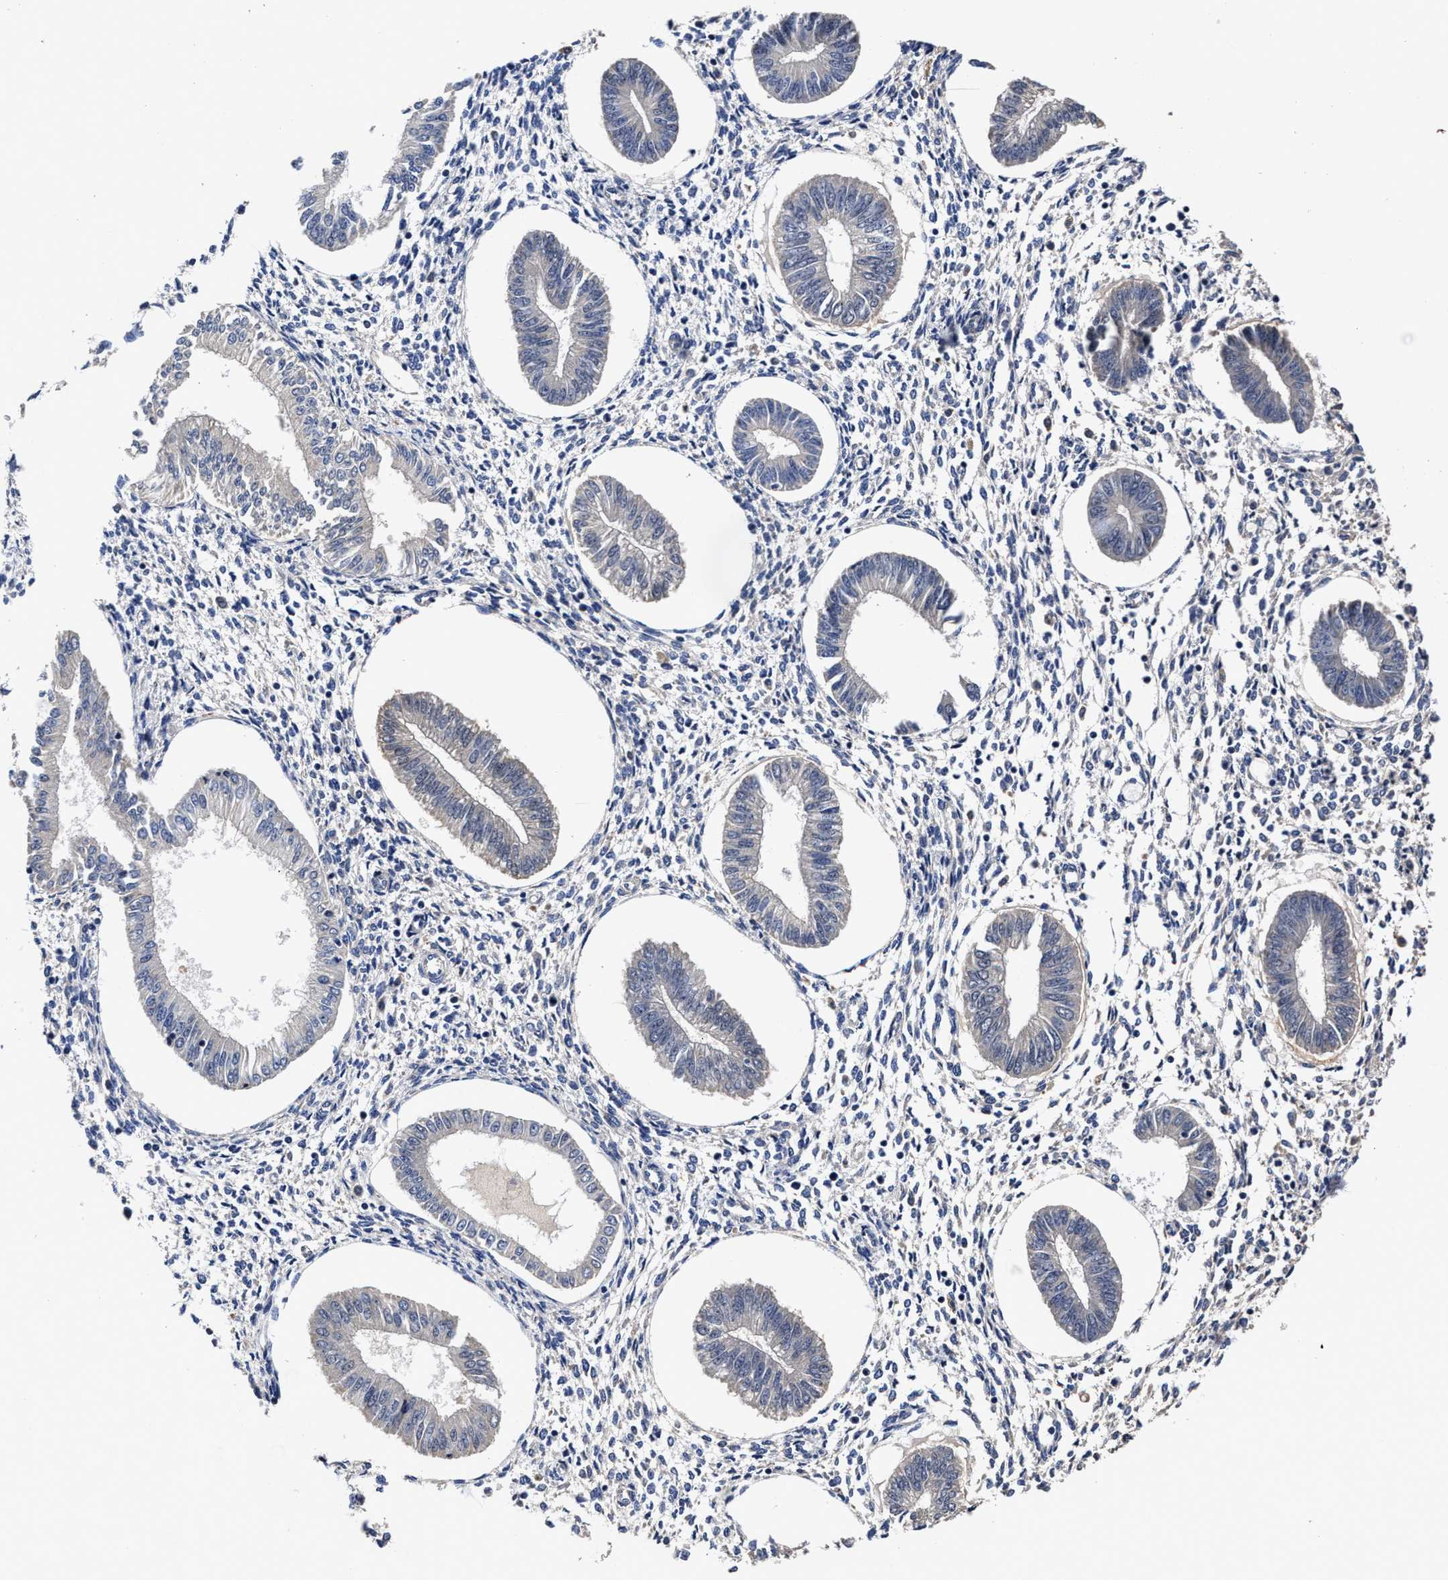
{"staining": {"intensity": "negative", "quantity": "none", "location": "none"}, "tissue": "endometrium", "cell_type": "Cells in endometrial stroma", "image_type": "normal", "snomed": [{"axis": "morphology", "description": "Normal tissue, NOS"}, {"axis": "topography", "description": "Endometrium"}], "caption": "The immunohistochemistry (IHC) micrograph has no significant expression in cells in endometrial stroma of endometrium. (Brightfield microscopy of DAB IHC at high magnification).", "gene": "SOCS5", "patient": {"sex": "female", "age": 50}}